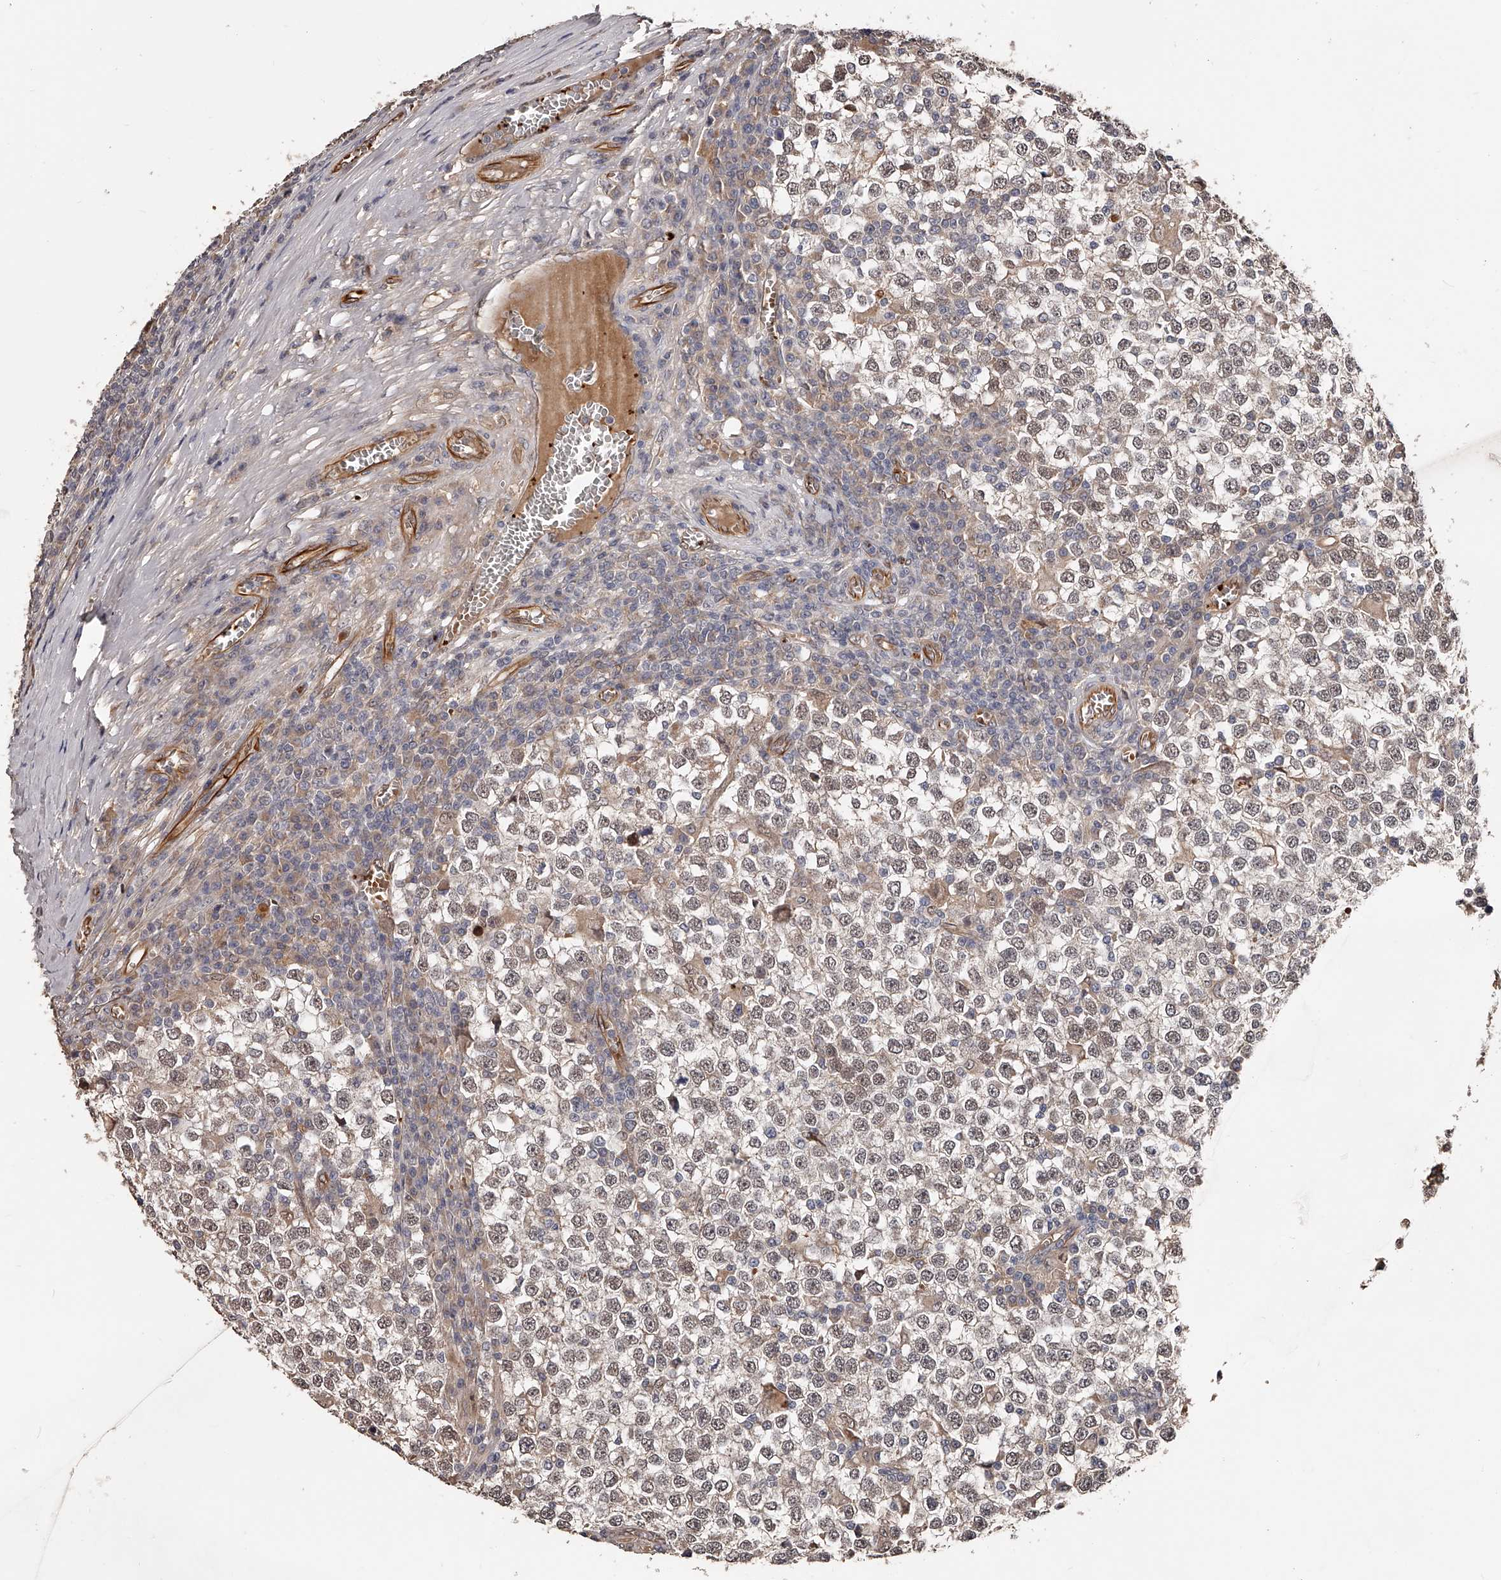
{"staining": {"intensity": "weak", "quantity": "25%-75%", "location": "nuclear"}, "tissue": "testis cancer", "cell_type": "Tumor cells", "image_type": "cancer", "snomed": [{"axis": "morphology", "description": "Seminoma, NOS"}, {"axis": "topography", "description": "Testis"}], "caption": "Testis seminoma stained for a protein displays weak nuclear positivity in tumor cells. (DAB (3,3'-diaminobenzidine) IHC, brown staining for protein, blue staining for nuclei).", "gene": "URGCP", "patient": {"sex": "male", "age": 65}}